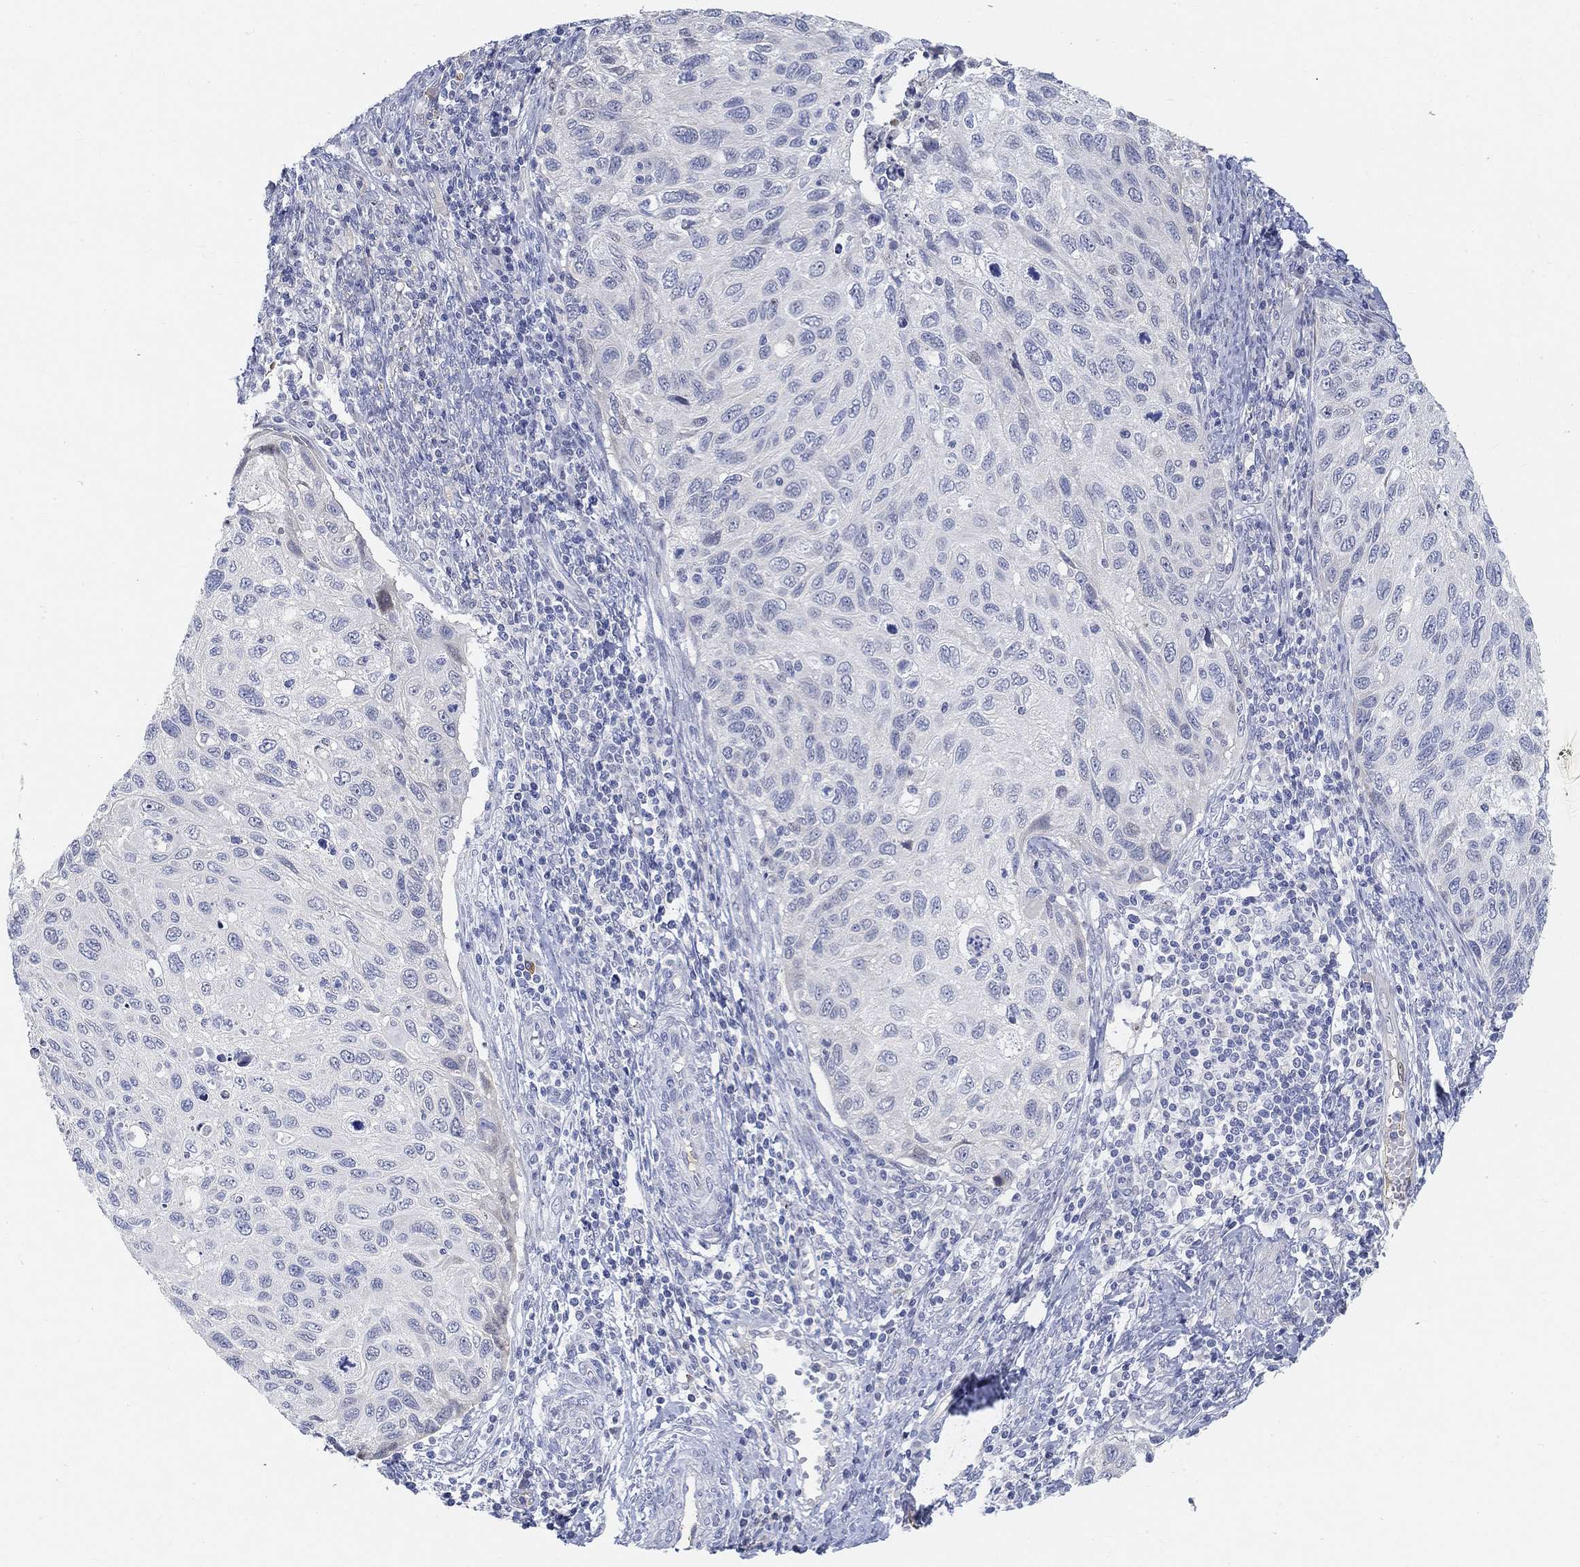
{"staining": {"intensity": "negative", "quantity": "none", "location": "none"}, "tissue": "cervical cancer", "cell_type": "Tumor cells", "image_type": "cancer", "snomed": [{"axis": "morphology", "description": "Squamous cell carcinoma, NOS"}, {"axis": "topography", "description": "Cervix"}], "caption": "IHC of human squamous cell carcinoma (cervical) exhibits no expression in tumor cells.", "gene": "SNTG2", "patient": {"sex": "female", "age": 70}}